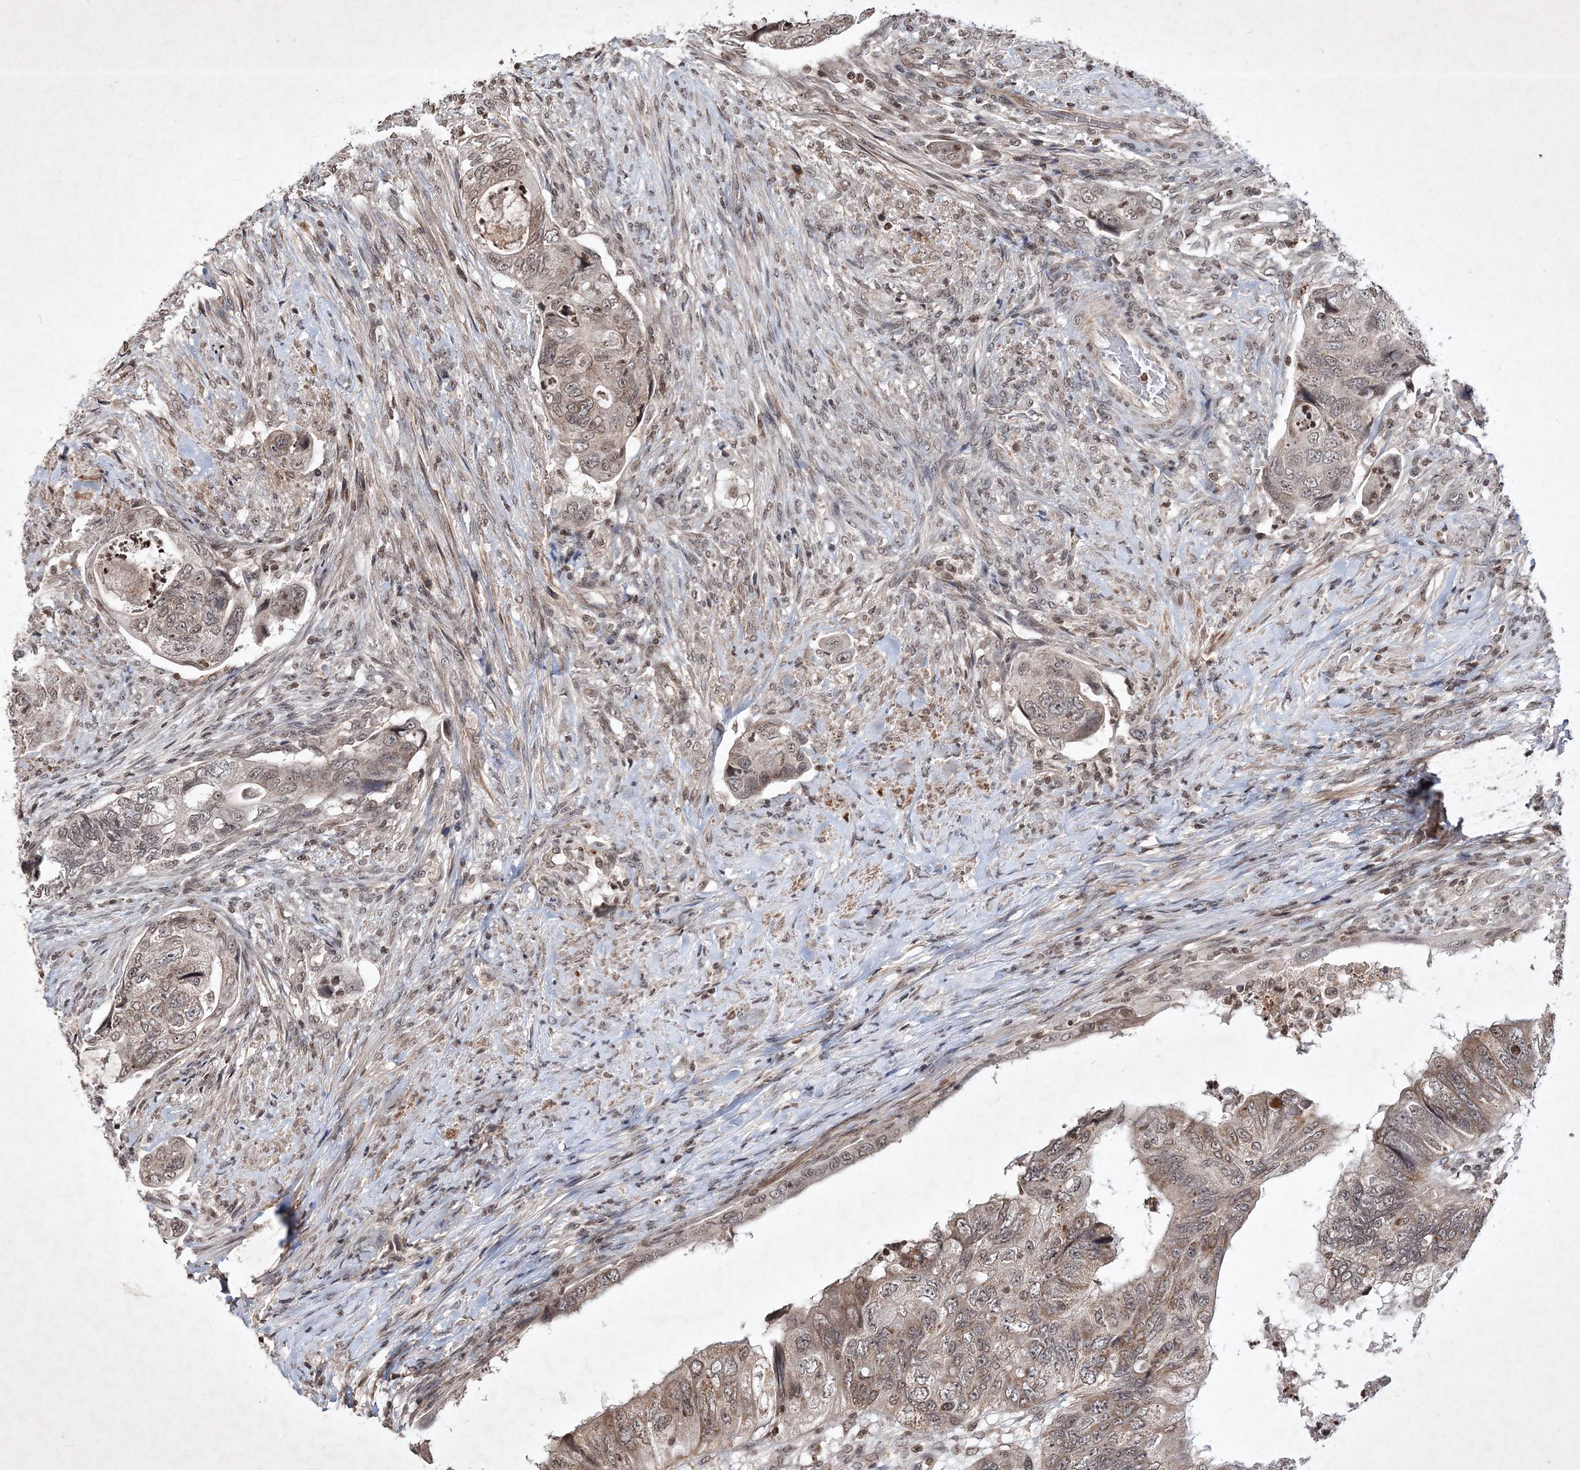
{"staining": {"intensity": "moderate", "quantity": ">75%", "location": "cytoplasmic/membranous,nuclear"}, "tissue": "colorectal cancer", "cell_type": "Tumor cells", "image_type": "cancer", "snomed": [{"axis": "morphology", "description": "Adenocarcinoma, NOS"}, {"axis": "topography", "description": "Rectum"}], "caption": "IHC of colorectal cancer (adenocarcinoma) reveals medium levels of moderate cytoplasmic/membranous and nuclear staining in approximately >75% of tumor cells.", "gene": "SOWAHB", "patient": {"sex": "male", "age": 63}}